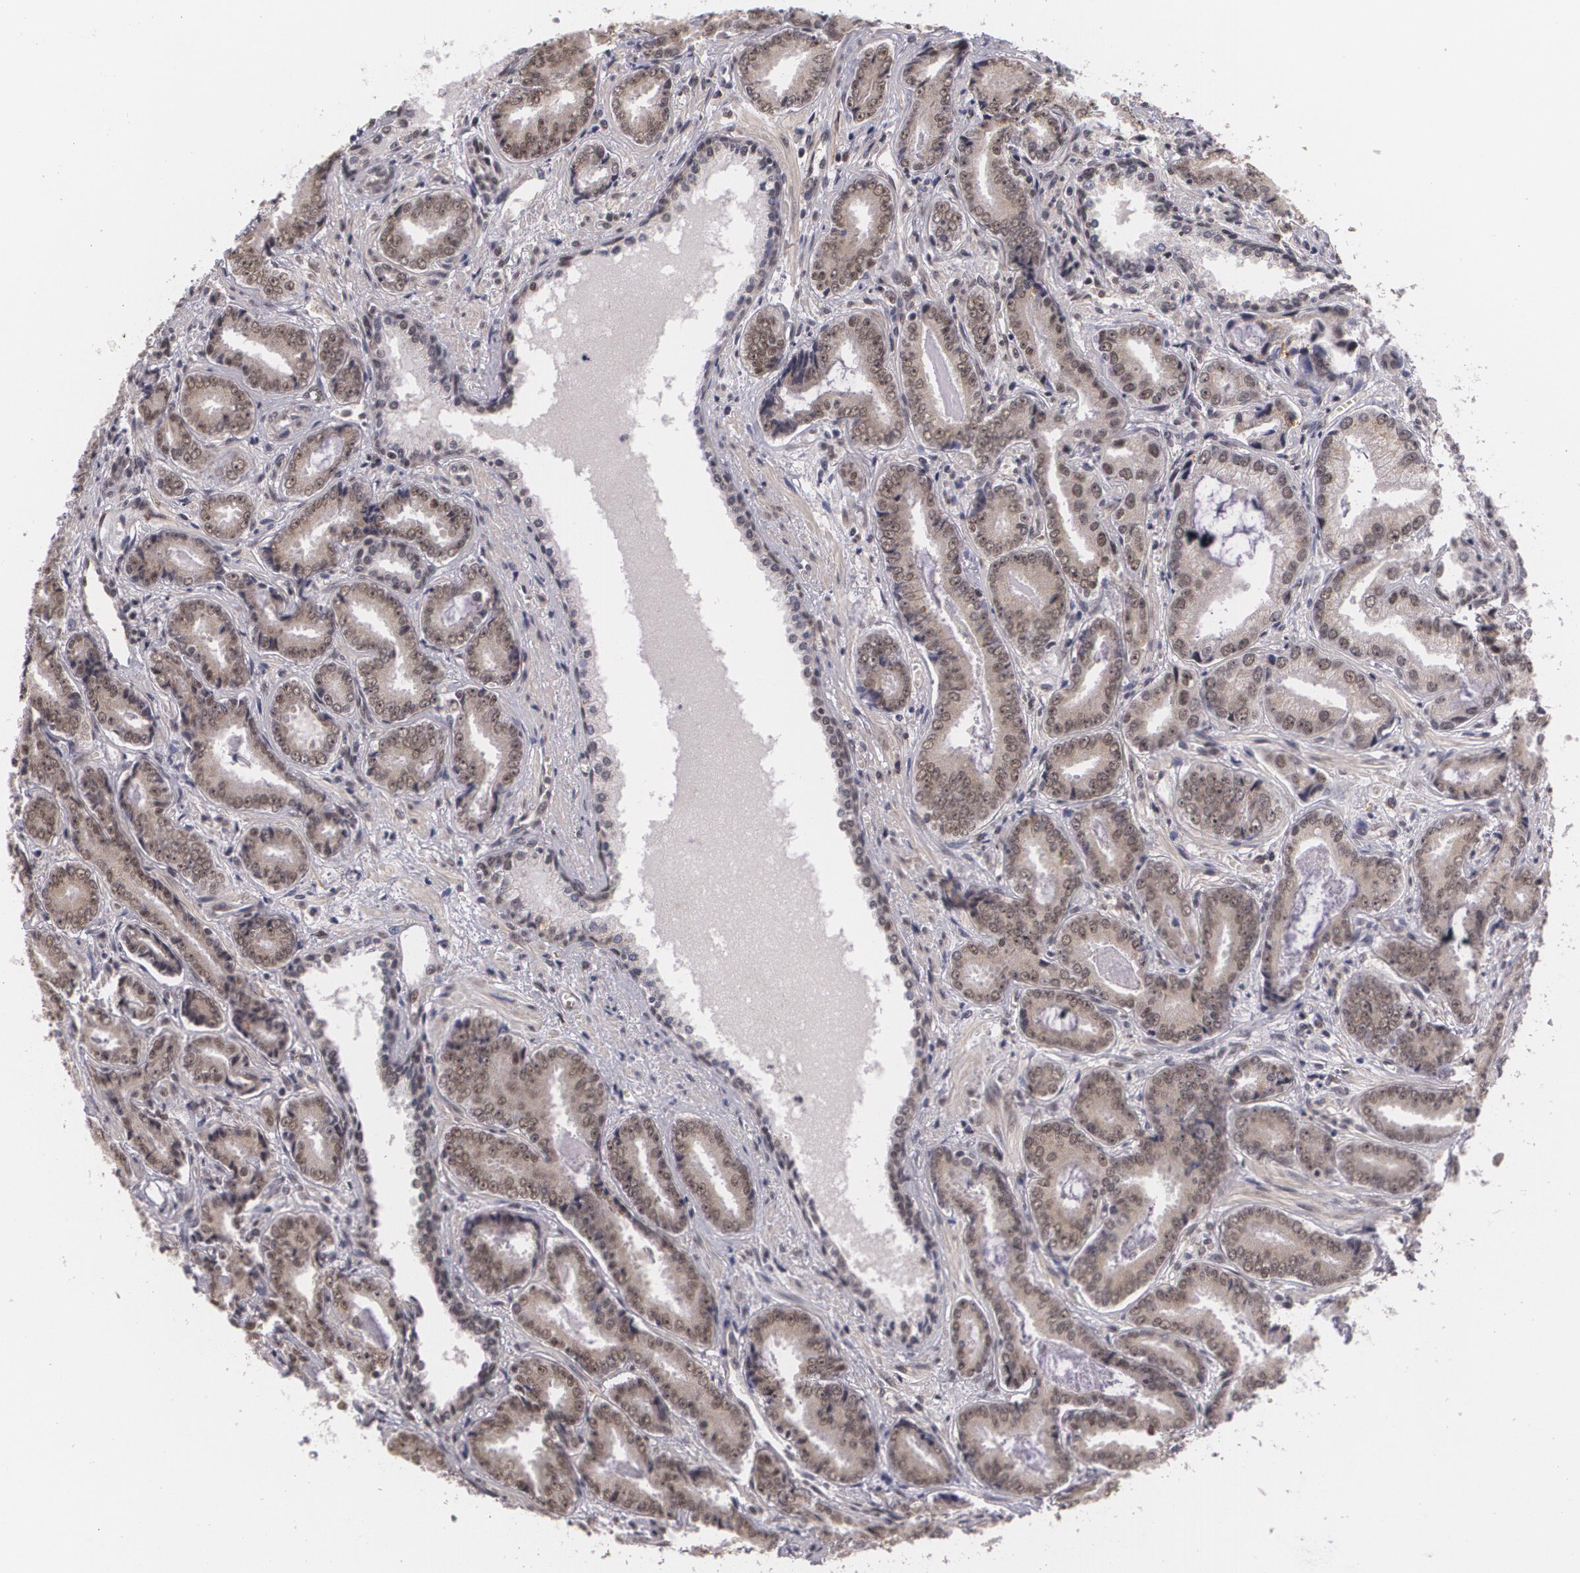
{"staining": {"intensity": "weak", "quantity": ">75%", "location": "cytoplasmic/membranous,nuclear"}, "tissue": "prostate cancer", "cell_type": "Tumor cells", "image_type": "cancer", "snomed": [{"axis": "morphology", "description": "Adenocarcinoma, Low grade"}, {"axis": "topography", "description": "Prostate"}], "caption": "Human prostate cancer (adenocarcinoma (low-grade)) stained for a protein (brown) exhibits weak cytoplasmic/membranous and nuclear positive staining in about >75% of tumor cells.", "gene": "ALX1", "patient": {"sex": "male", "age": 65}}